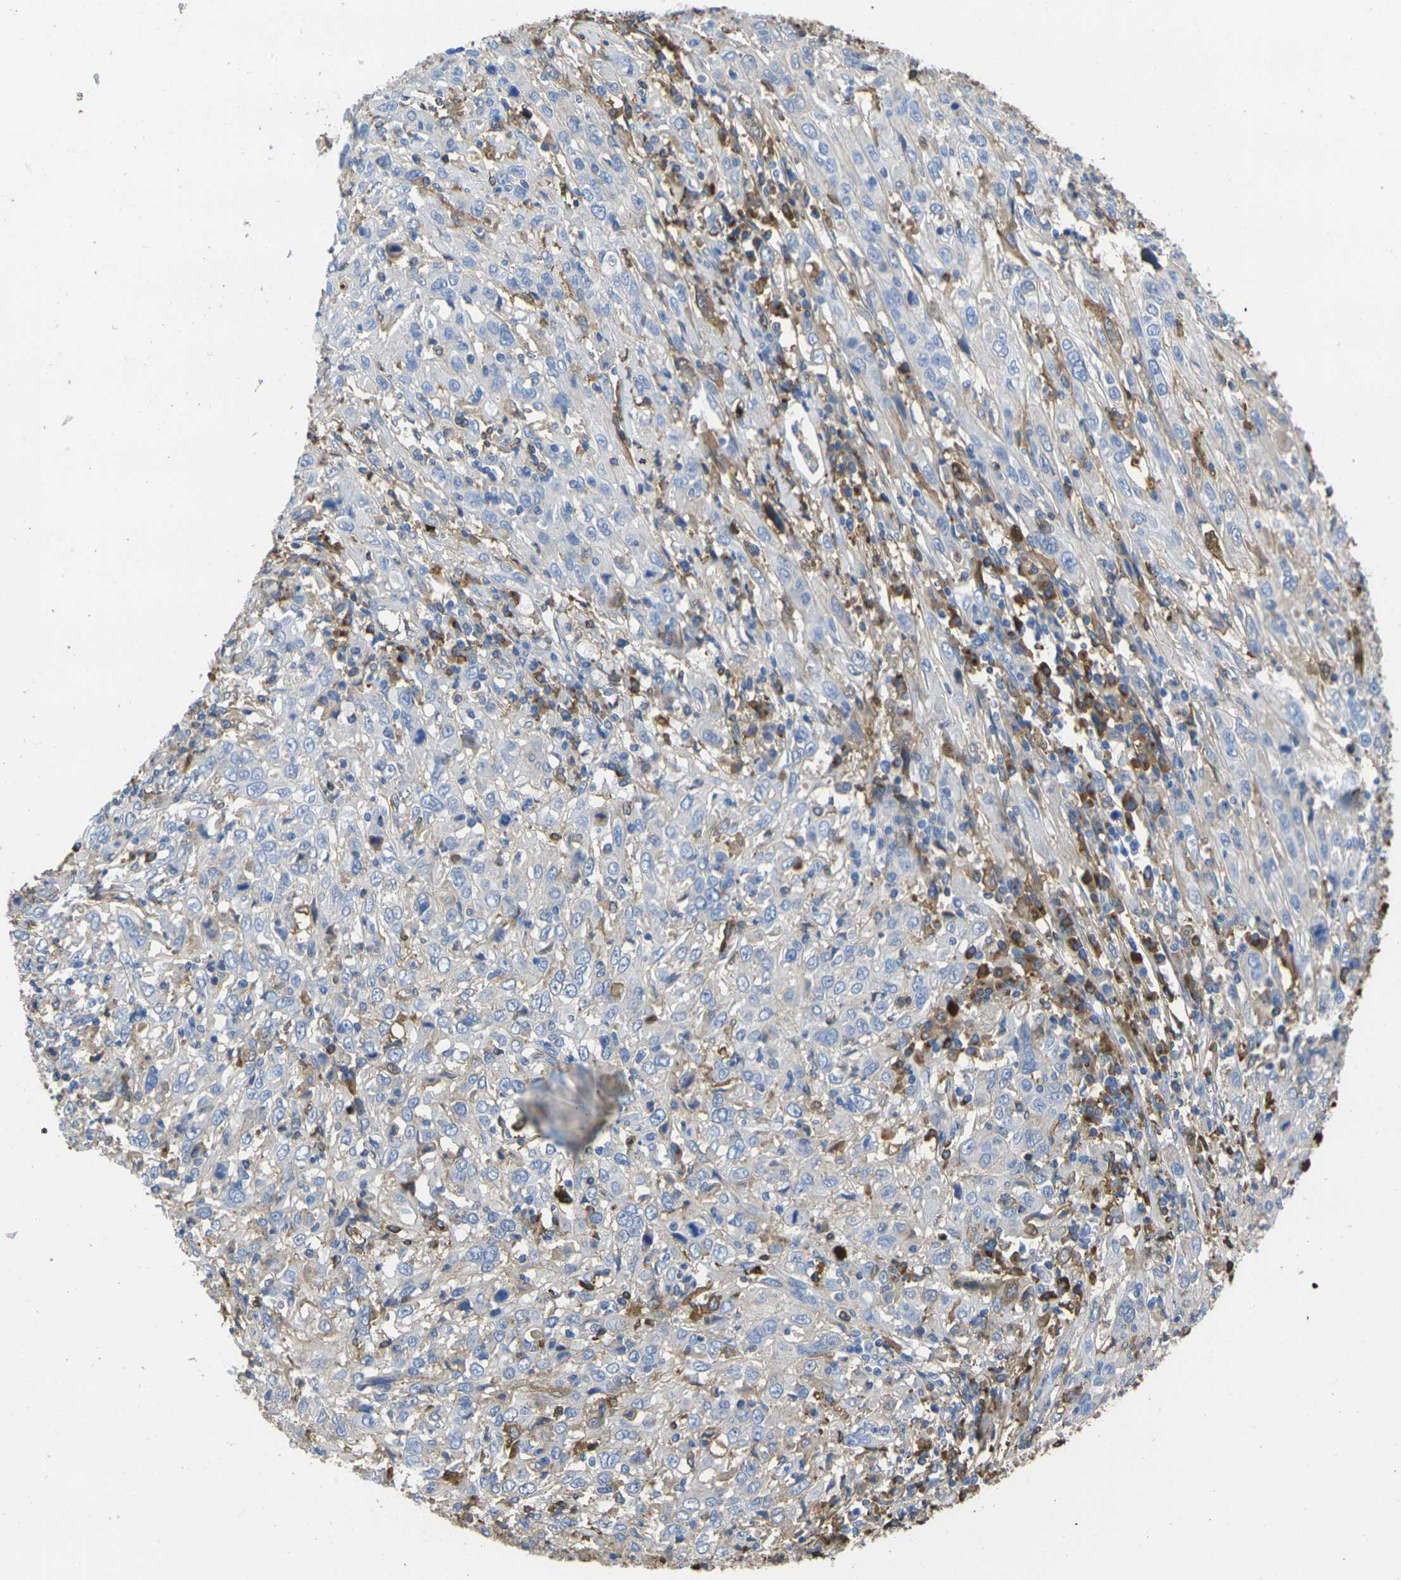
{"staining": {"intensity": "moderate", "quantity": "25%-75%", "location": "cytoplasmic/membranous"}, "tissue": "cervical cancer", "cell_type": "Tumor cells", "image_type": "cancer", "snomed": [{"axis": "morphology", "description": "Squamous cell carcinoma, NOS"}, {"axis": "topography", "description": "Cervix"}], "caption": "The immunohistochemical stain highlights moderate cytoplasmic/membranous expression in tumor cells of squamous cell carcinoma (cervical) tissue. The staining is performed using DAB (3,3'-diaminobenzidine) brown chromogen to label protein expression. The nuclei are counter-stained blue using hematoxylin.", "gene": "GREM2", "patient": {"sex": "female", "age": 46}}